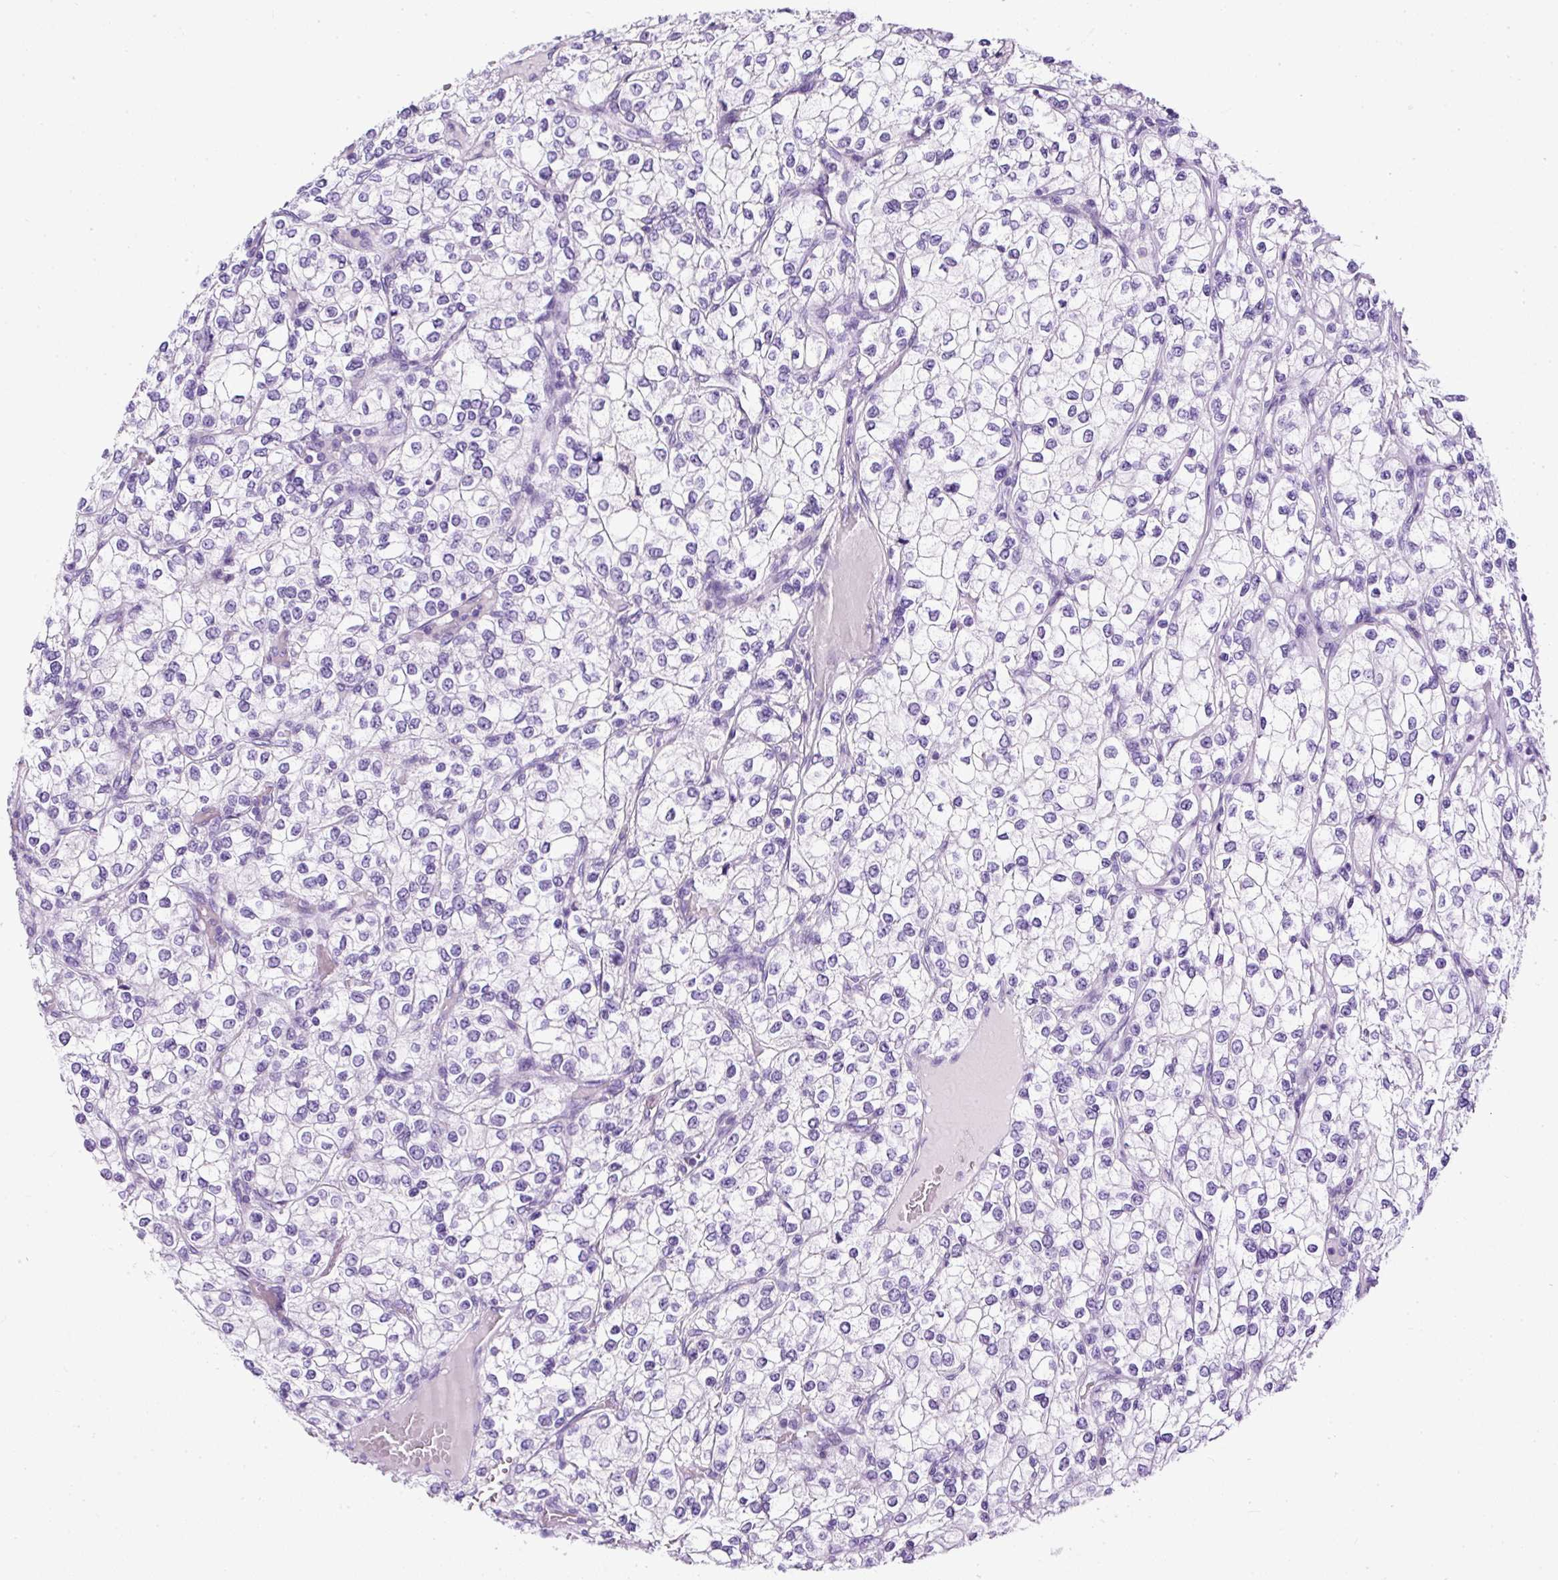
{"staining": {"intensity": "negative", "quantity": "none", "location": "none"}, "tissue": "renal cancer", "cell_type": "Tumor cells", "image_type": "cancer", "snomed": [{"axis": "morphology", "description": "Adenocarcinoma, NOS"}, {"axis": "topography", "description": "Kidney"}], "caption": "This is a micrograph of IHC staining of adenocarcinoma (renal), which shows no expression in tumor cells.", "gene": "NTS", "patient": {"sex": "male", "age": 80}}